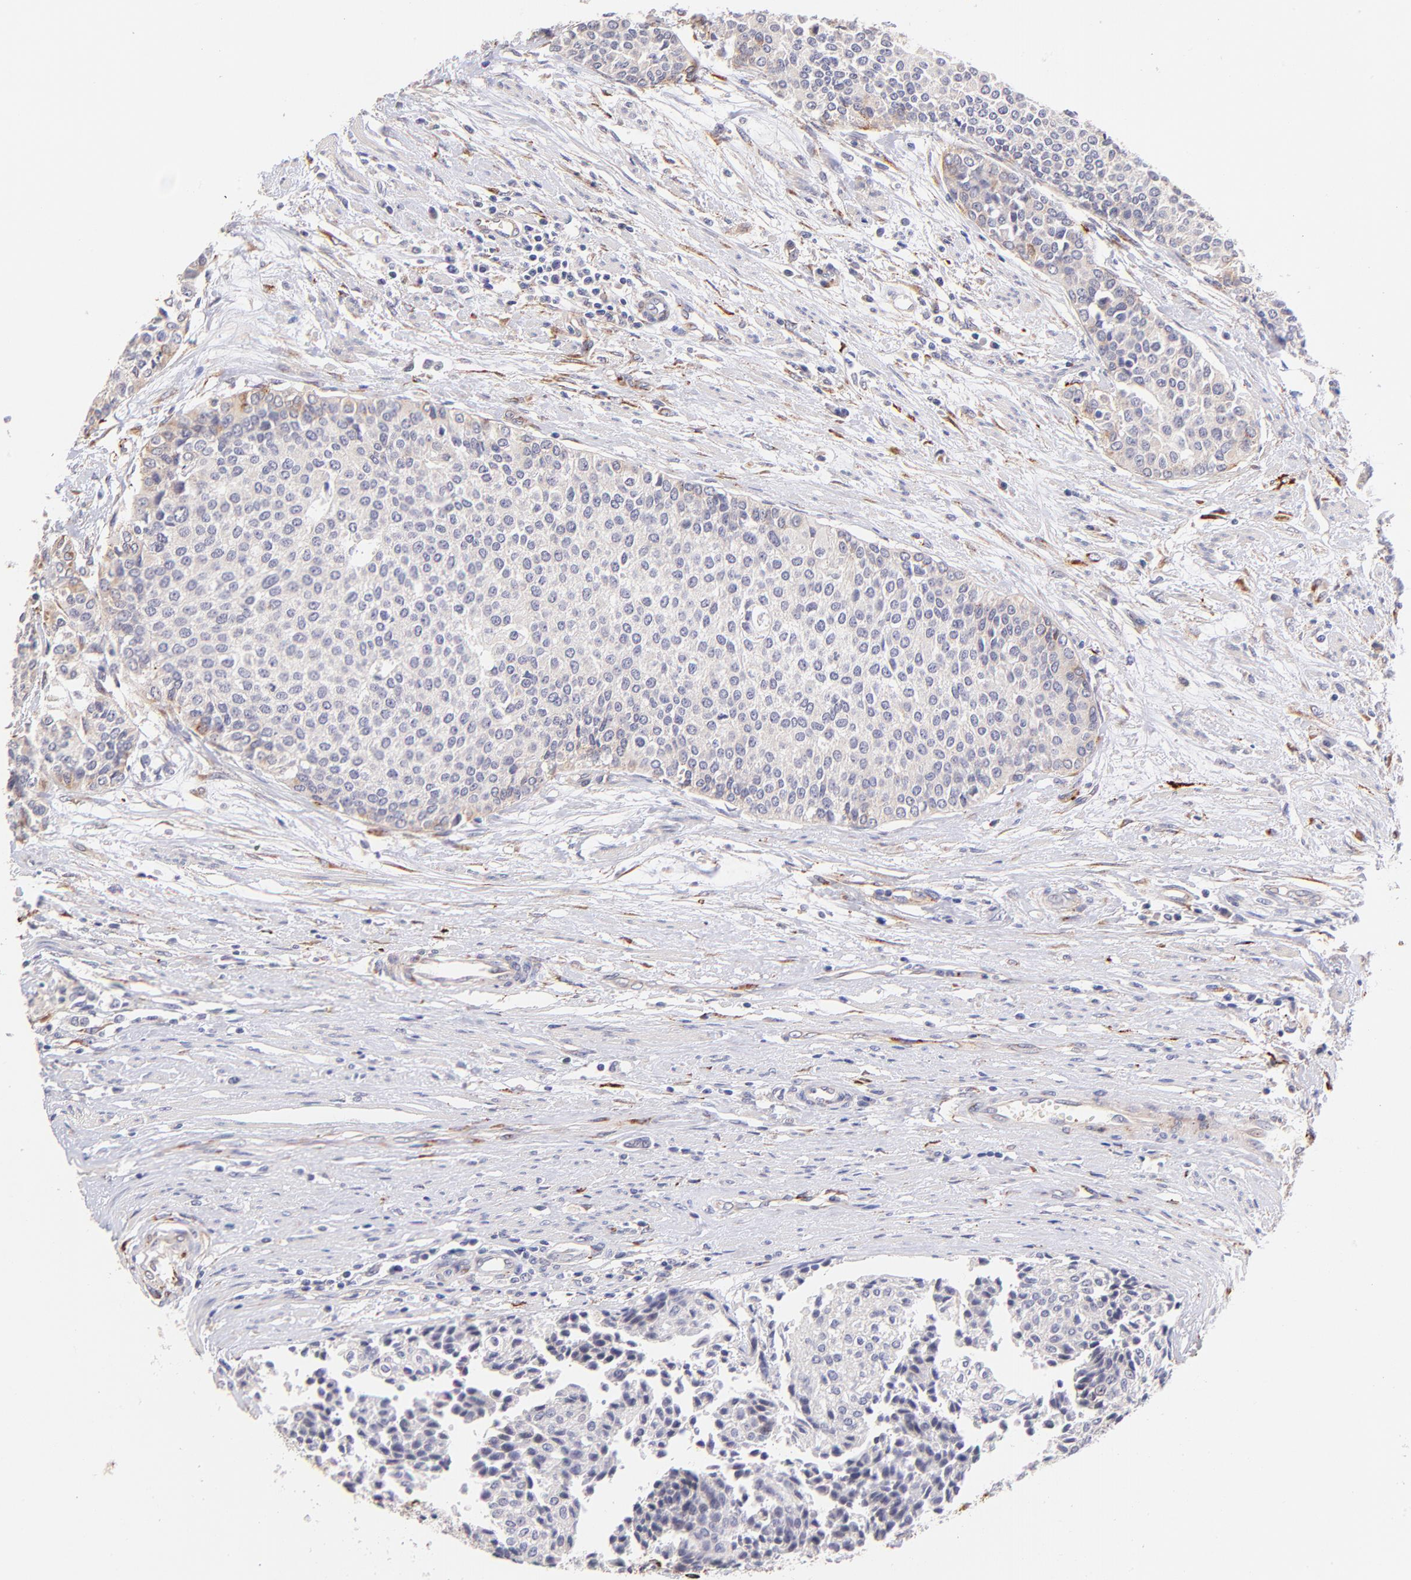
{"staining": {"intensity": "negative", "quantity": "none", "location": "none"}, "tissue": "urothelial cancer", "cell_type": "Tumor cells", "image_type": "cancer", "snomed": [{"axis": "morphology", "description": "Urothelial carcinoma, Low grade"}, {"axis": "topography", "description": "Urinary bladder"}], "caption": "The photomicrograph shows no staining of tumor cells in low-grade urothelial carcinoma.", "gene": "SPARC", "patient": {"sex": "female", "age": 73}}